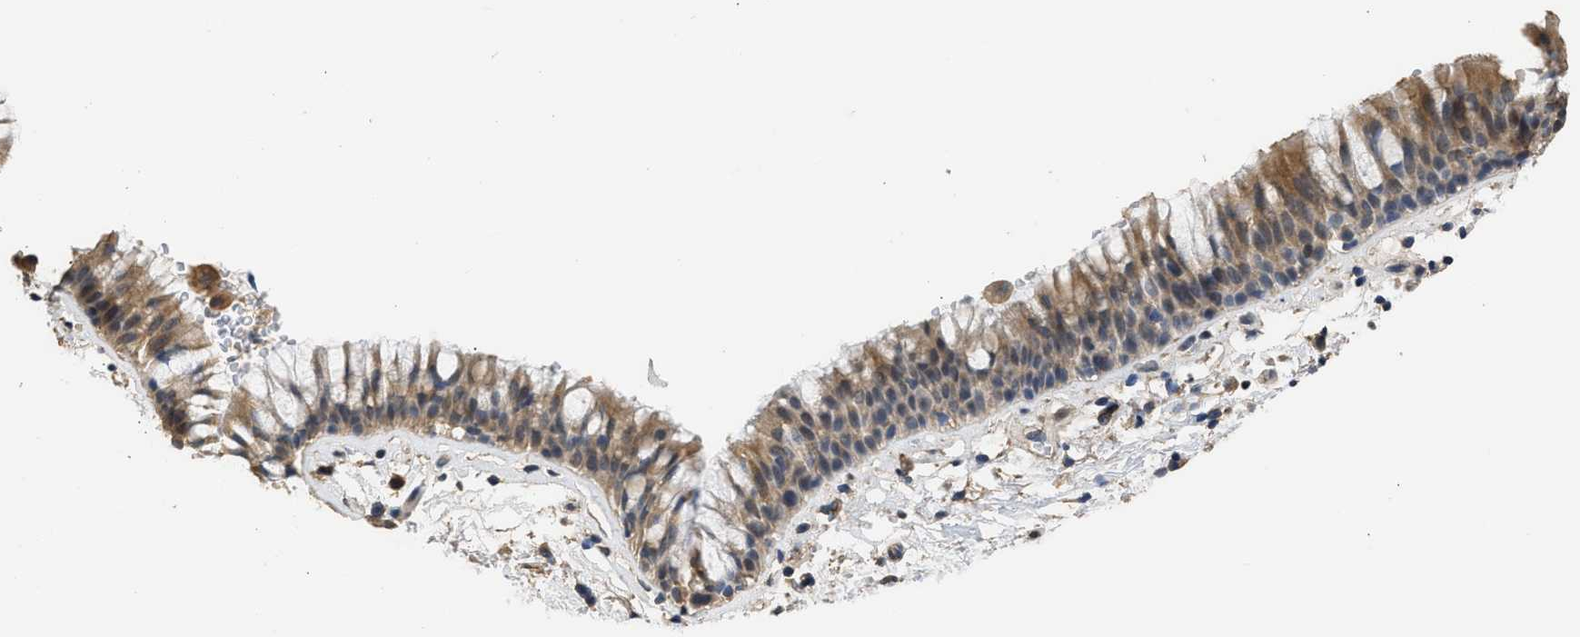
{"staining": {"intensity": "moderate", "quantity": ">75%", "location": "cytoplasmic/membranous"}, "tissue": "bronchus", "cell_type": "Respiratory epithelial cells", "image_type": "normal", "snomed": [{"axis": "morphology", "description": "Normal tissue, NOS"}, {"axis": "topography", "description": "Cartilage tissue"}, {"axis": "topography", "description": "Bronchus"}], "caption": "Respiratory epithelial cells show moderate cytoplasmic/membranous positivity in approximately >75% of cells in normal bronchus.", "gene": "SPINT2", "patient": {"sex": "female", "age": 53}}